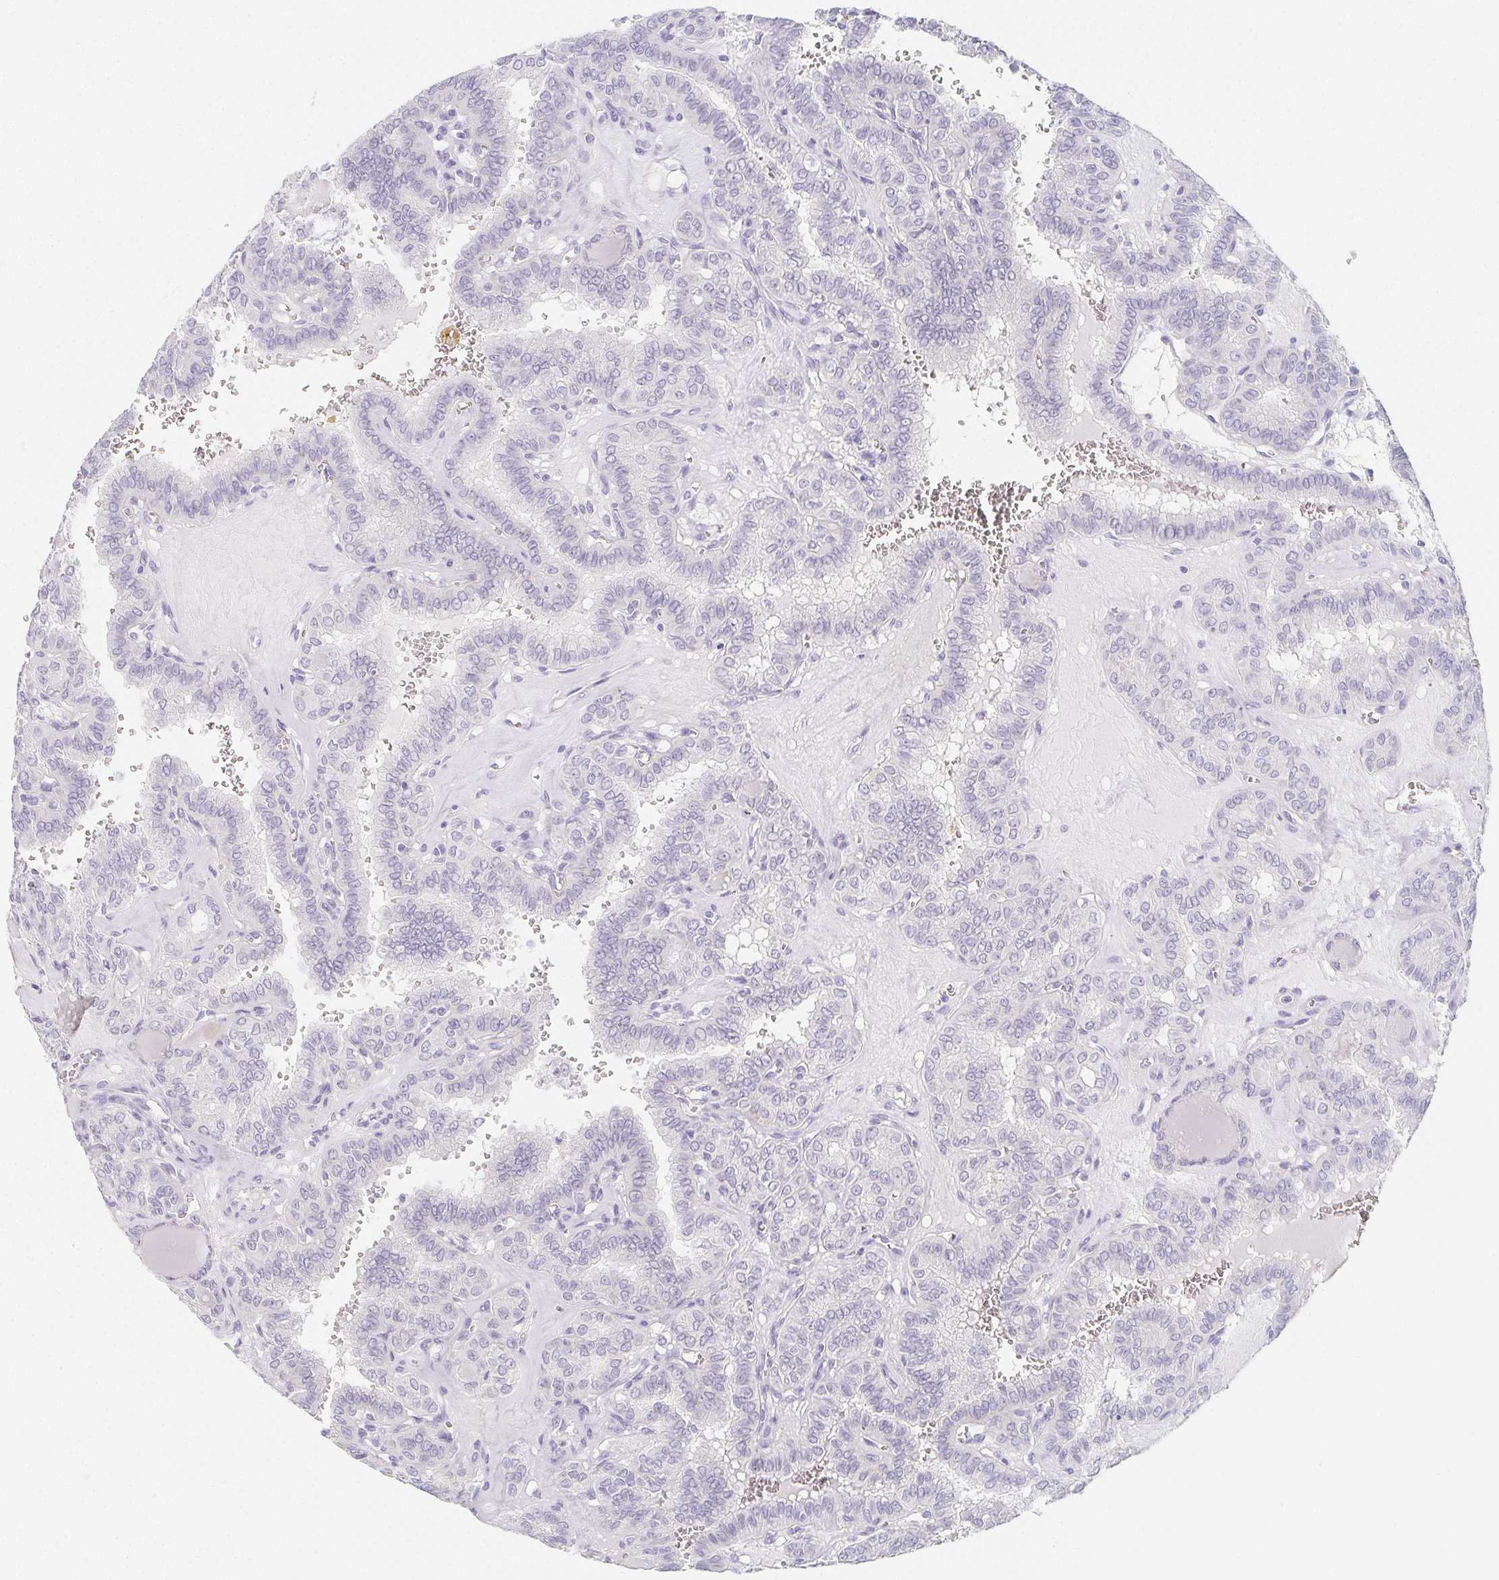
{"staining": {"intensity": "negative", "quantity": "none", "location": "none"}, "tissue": "thyroid cancer", "cell_type": "Tumor cells", "image_type": "cancer", "snomed": [{"axis": "morphology", "description": "Papillary adenocarcinoma, NOS"}, {"axis": "topography", "description": "Thyroid gland"}], "caption": "The image displays no significant staining in tumor cells of papillary adenocarcinoma (thyroid).", "gene": "GLIPR1L1", "patient": {"sex": "female", "age": 41}}